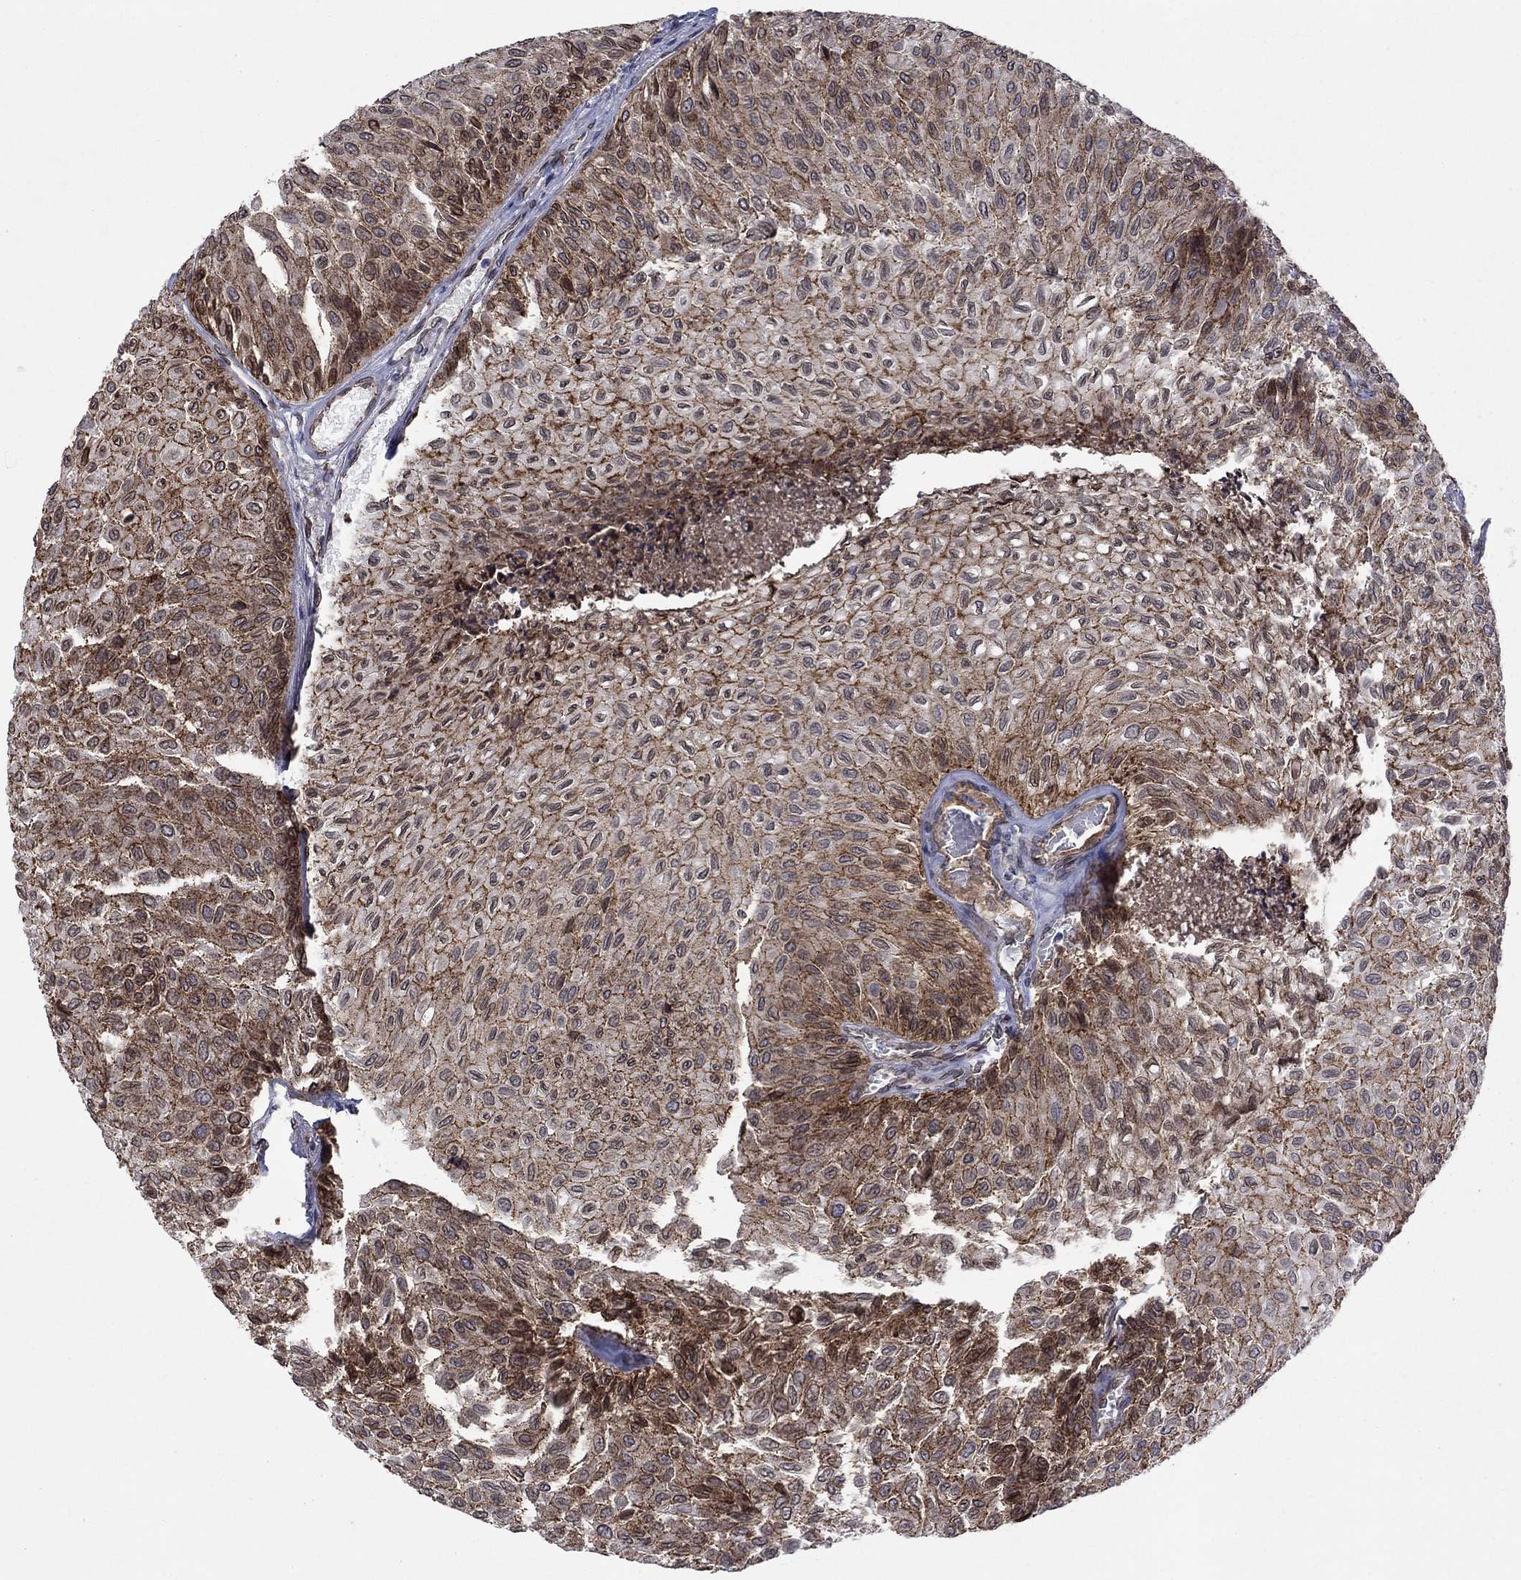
{"staining": {"intensity": "moderate", "quantity": ">75%", "location": "cytoplasmic/membranous"}, "tissue": "urothelial cancer", "cell_type": "Tumor cells", "image_type": "cancer", "snomed": [{"axis": "morphology", "description": "Urothelial carcinoma, Low grade"}, {"axis": "topography", "description": "Urinary bladder"}], "caption": "IHC of human low-grade urothelial carcinoma reveals medium levels of moderate cytoplasmic/membranous staining in approximately >75% of tumor cells.", "gene": "EMC9", "patient": {"sex": "male", "age": 78}}